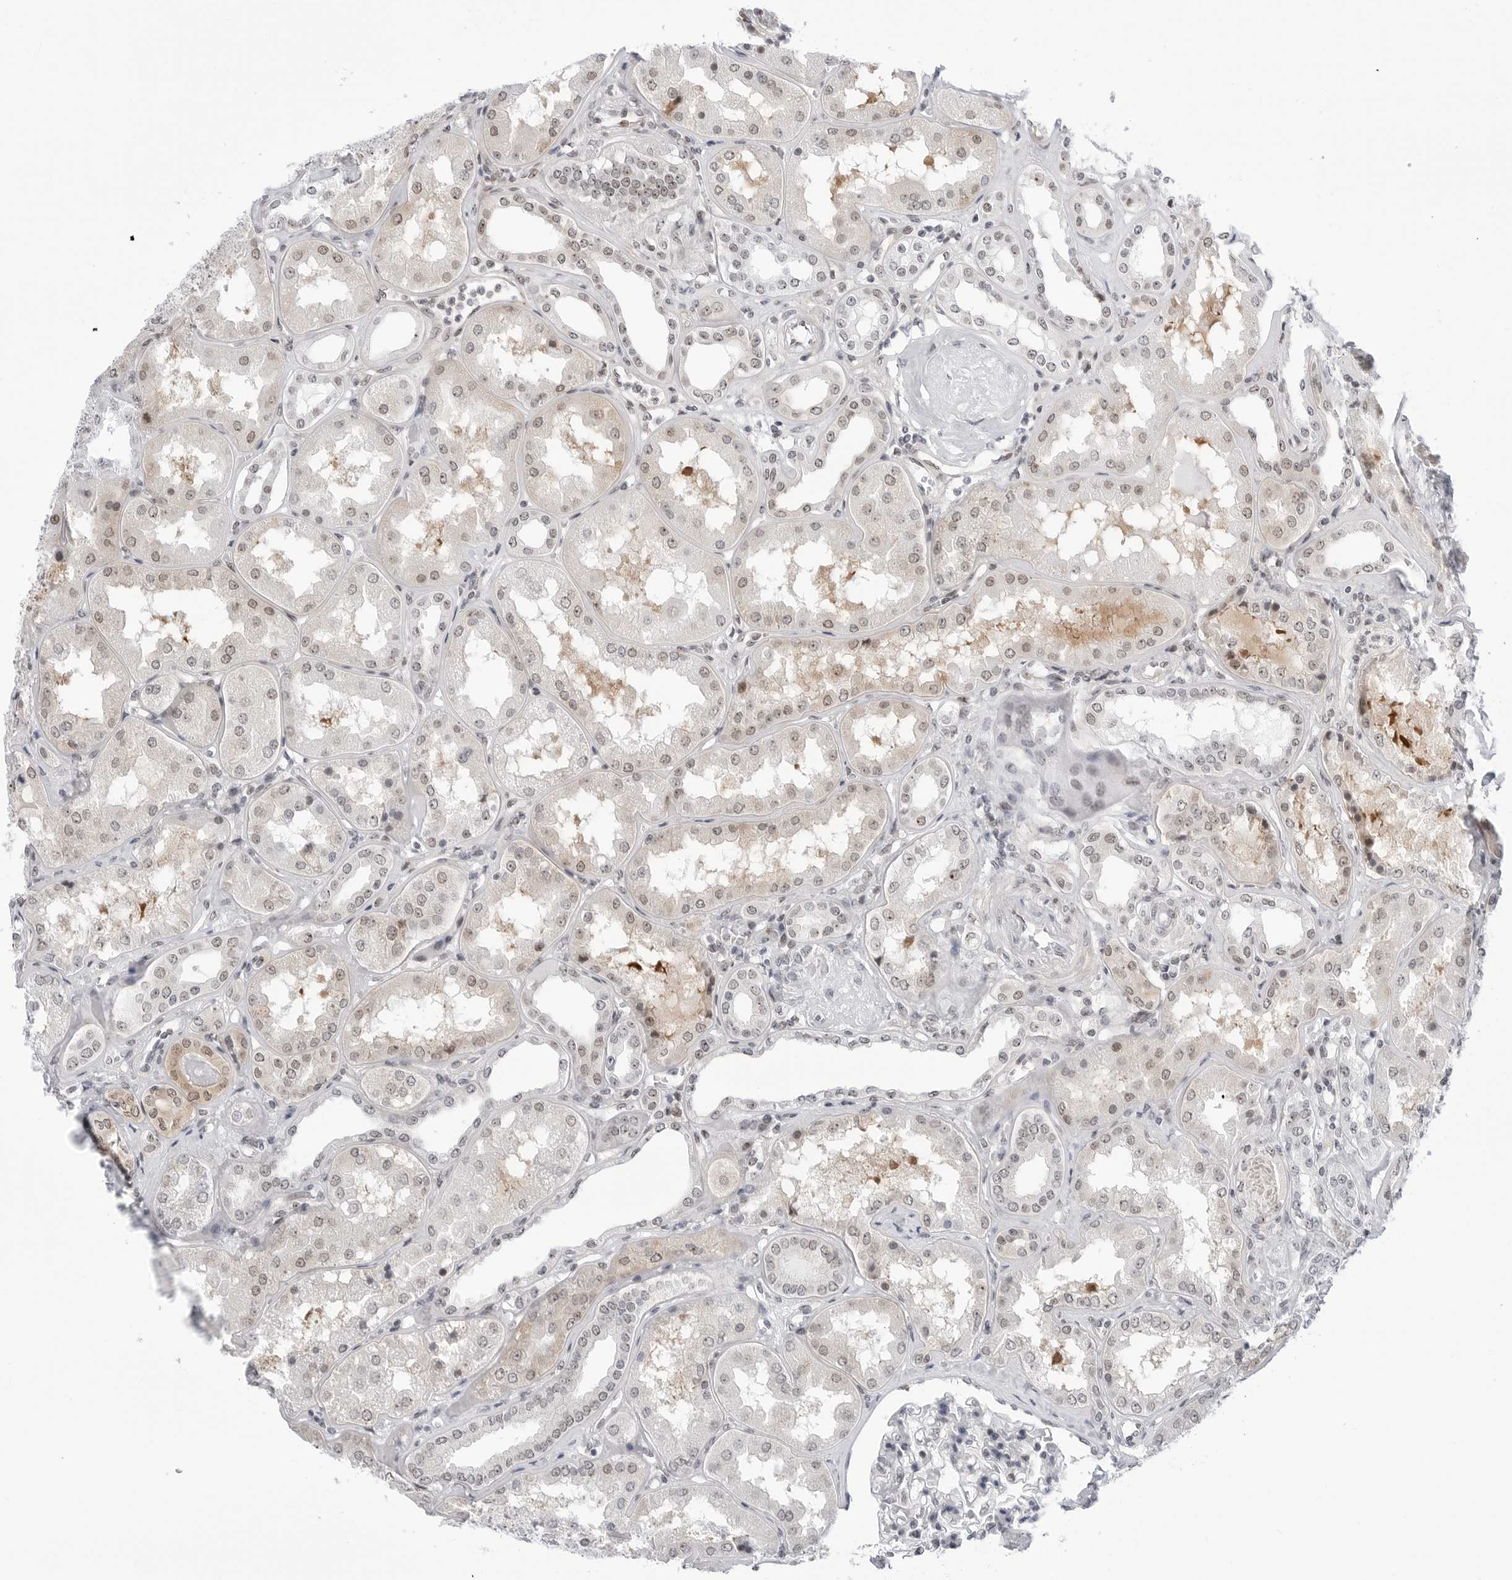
{"staining": {"intensity": "moderate", "quantity": "<25%", "location": "cytoplasmic/membranous,nuclear"}, "tissue": "kidney", "cell_type": "Cells in glomeruli", "image_type": "normal", "snomed": [{"axis": "morphology", "description": "Normal tissue, NOS"}, {"axis": "topography", "description": "Kidney"}], "caption": "An image showing moderate cytoplasmic/membranous,nuclear staining in about <25% of cells in glomeruli in benign kidney, as visualized by brown immunohistochemical staining.", "gene": "C1orf162", "patient": {"sex": "female", "age": 56}}